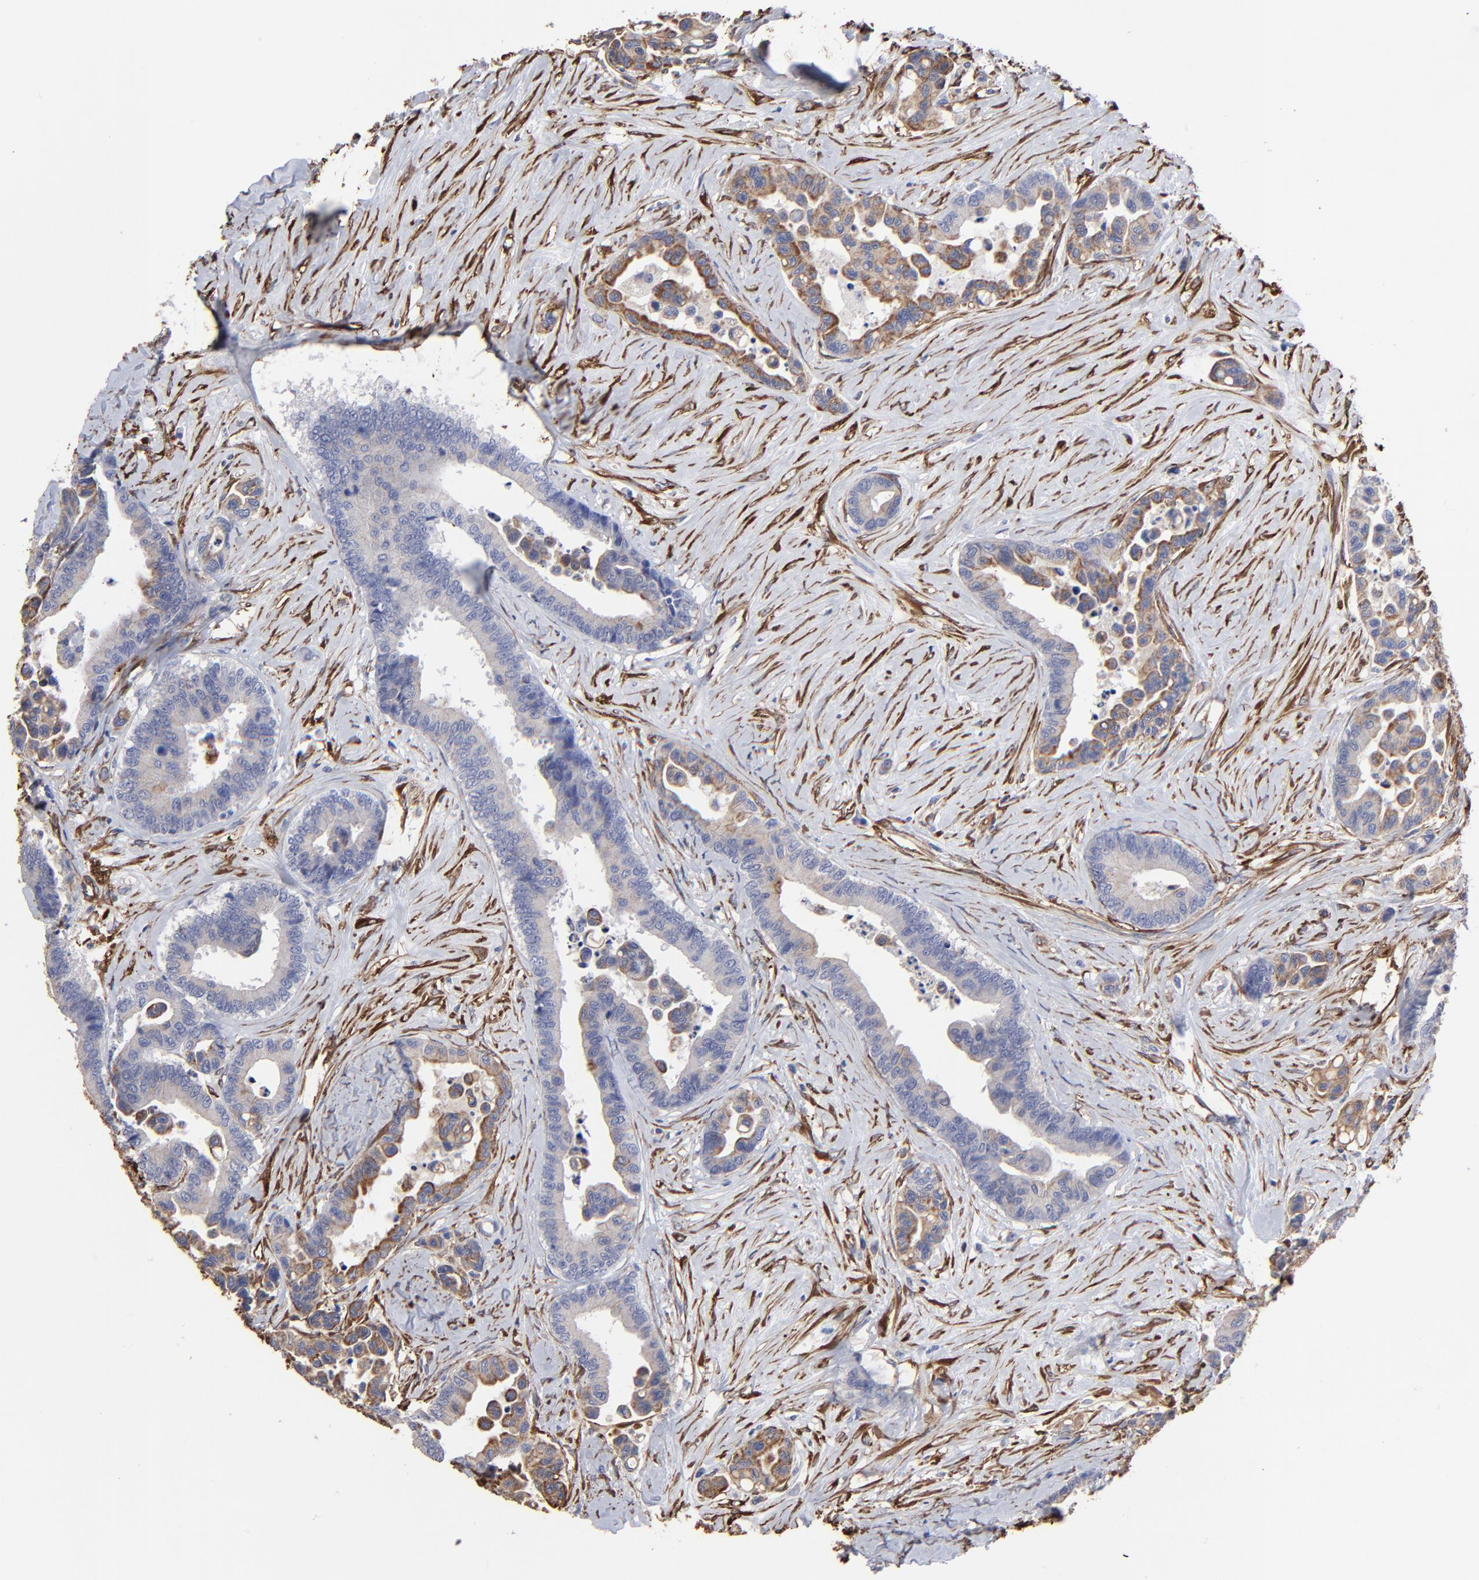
{"staining": {"intensity": "negative", "quantity": "none", "location": "none"}, "tissue": "colorectal cancer", "cell_type": "Tumor cells", "image_type": "cancer", "snomed": [{"axis": "morphology", "description": "Adenocarcinoma, NOS"}, {"axis": "topography", "description": "Colon"}], "caption": "Colorectal cancer was stained to show a protein in brown. There is no significant staining in tumor cells.", "gene": "CILP", "patient": {"sex": "male", "age": 82}}